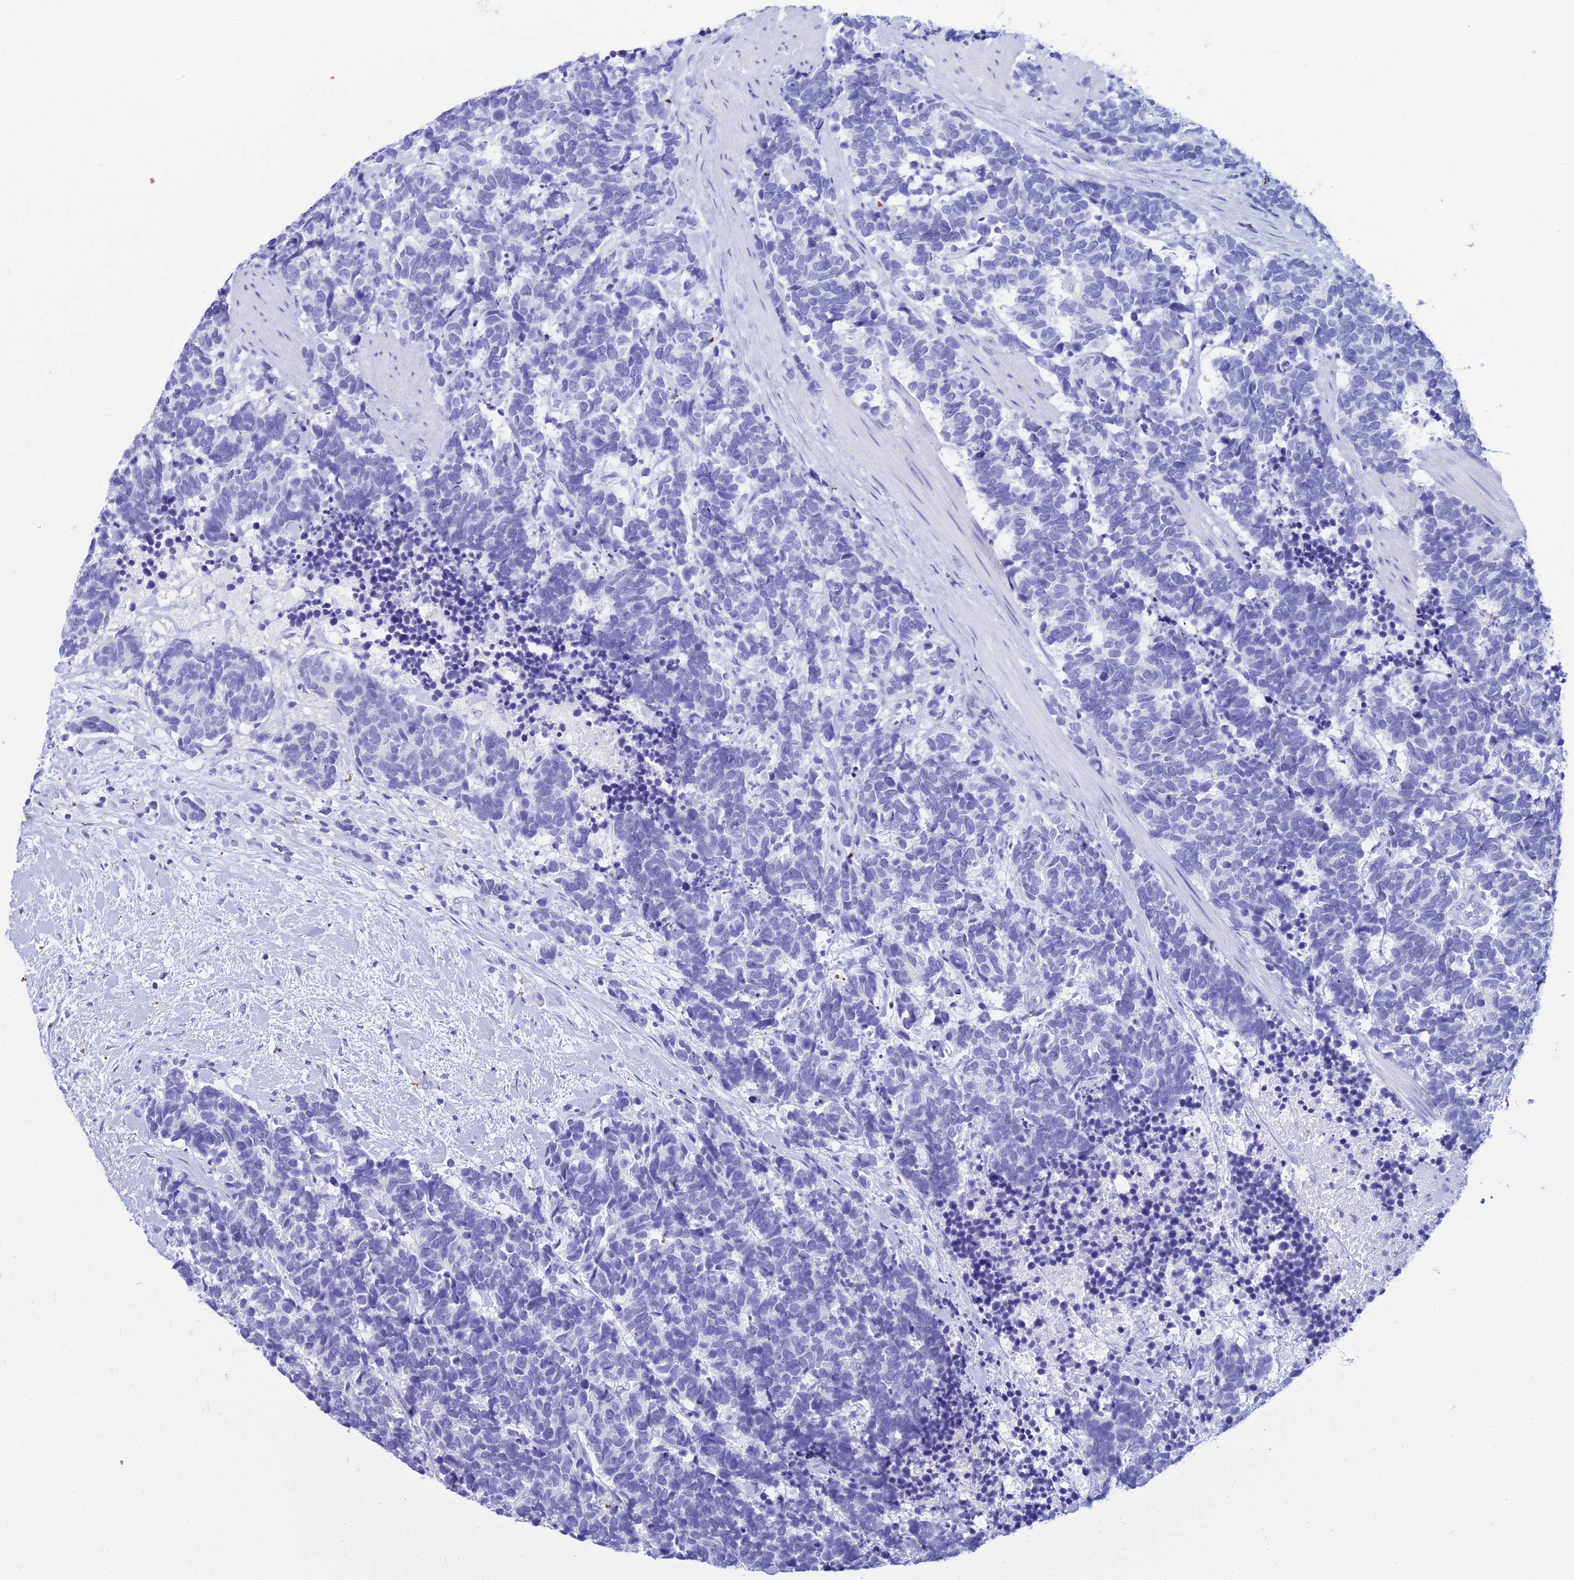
{"staining": {"intensity": "negative", "quantity": "none", "location": "none"}, "tissue": "carcinoid", "cell_type": "Tumor cells", "image_type": "cancer", "snomed": [{"axis": "morphology", "description": "Carcinoma, NOS"}, {"axis": "morphology", "description": "Carcinoid, malignant, NOS"}, {"axis": "topography", "description": "Prostate"}], "caption": "The photomicrograph displays no staining of tumor cells in carcinoid.", "gene": "ZNF442", "patient": {"sex": "male", "age": 57}}